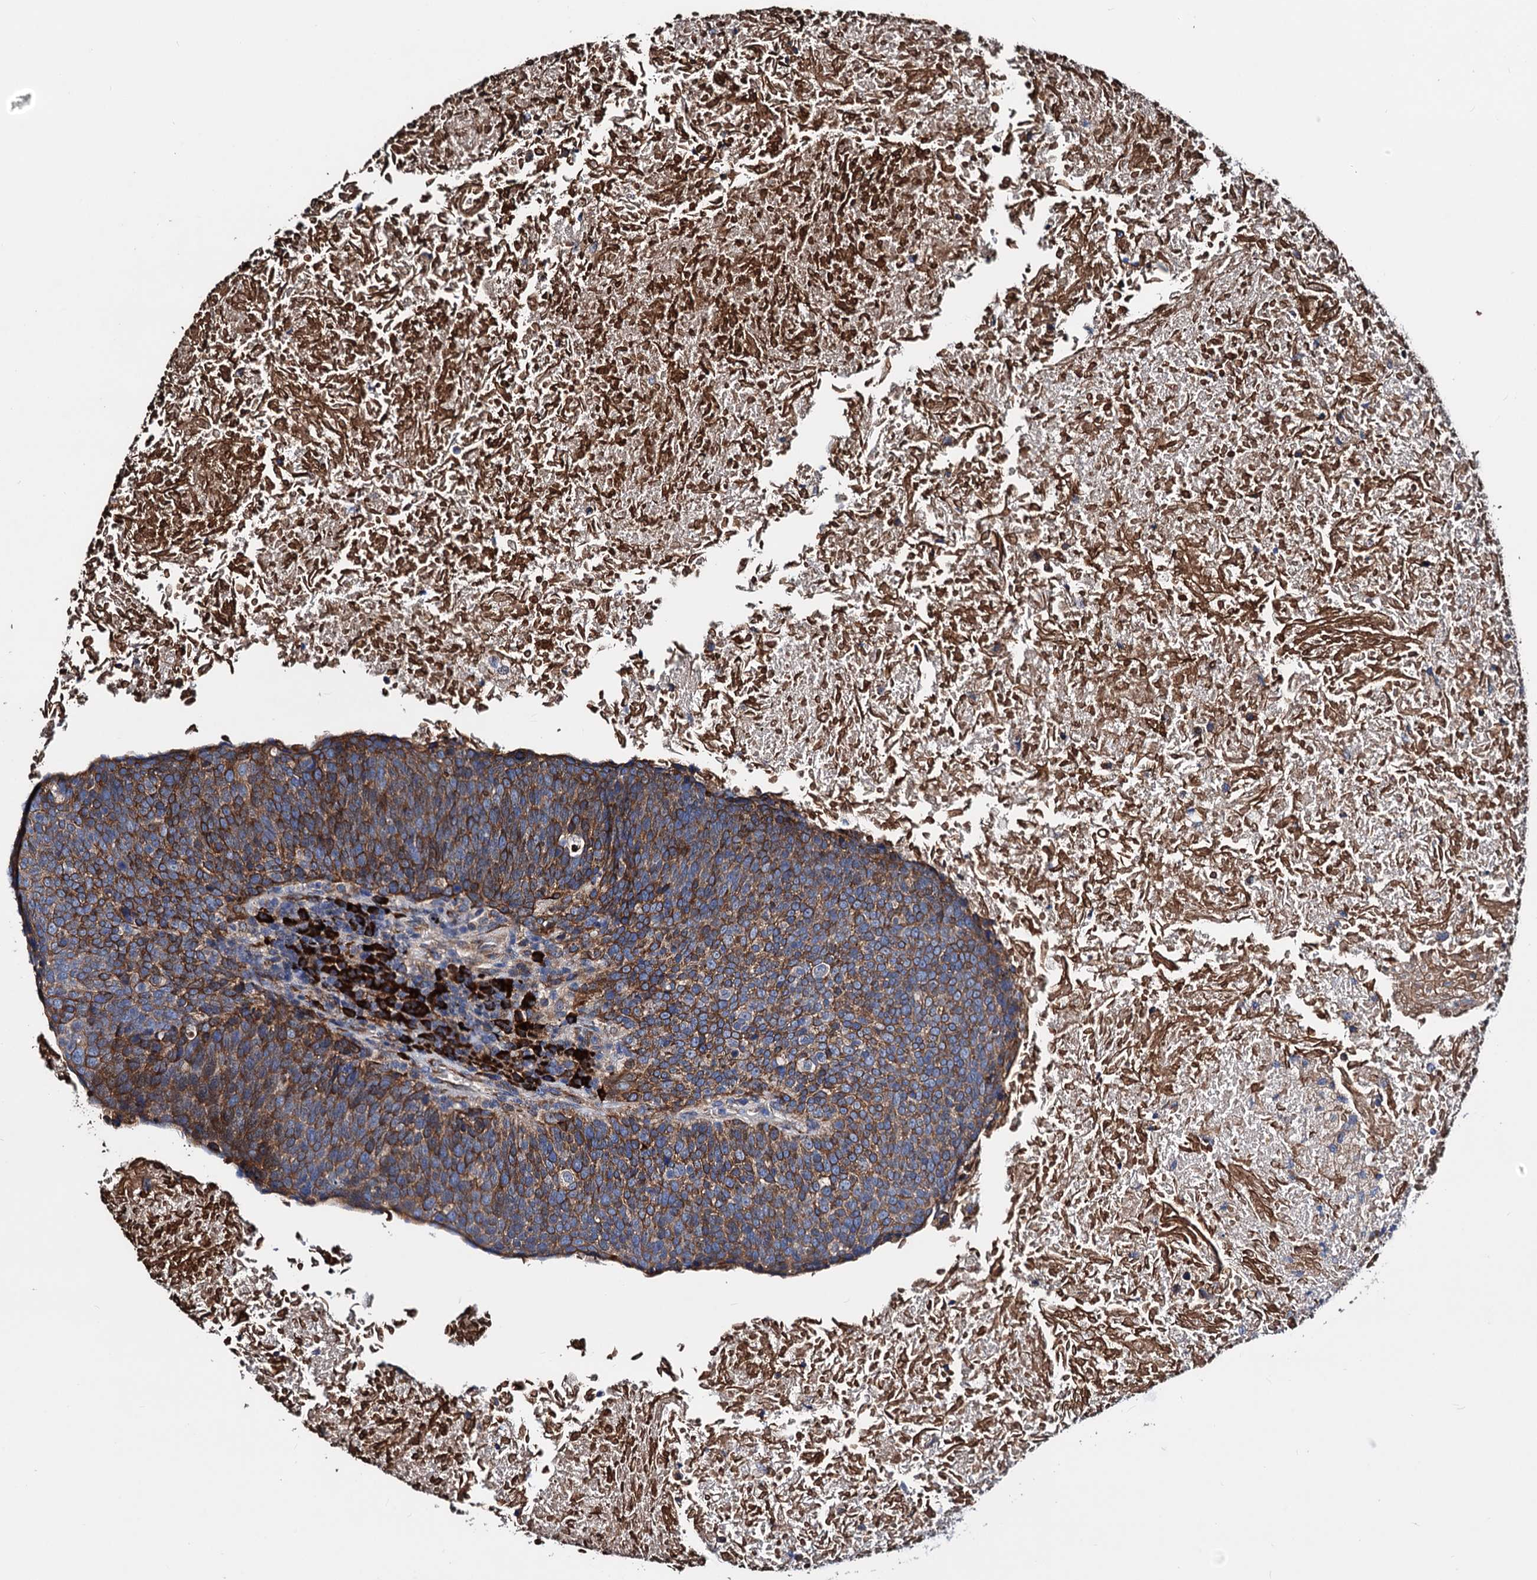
{"staining": {"intensity": "strong", "quantity": "25%-75%", "location": "cytoplasmic/membranous"}, "tissue": "head and neck cancer", "cell_type": "Tumor cells", "image_type": "cancer", "snomed": [{"axis": "morphology", "description": "Squamous cell carcinoma, NOS"}, {"axis": "morphology", "description": "Squamous cell carcinoma, metastatic, NOS"}, {"axis": "topography", "description": "Lymph node"}, {"axis": "topography", "description": "Head-Neck"}], "caption": "About 25%-75% of tumor cells in human metastatic squamous cell carcinoma (head and neck) reveal strong cytoplasmic/membranous protein staining as visualized by brown immunohistochemical staining.", "gene": "AKAP11", "patient": {"sex": "male", "age": 62}}